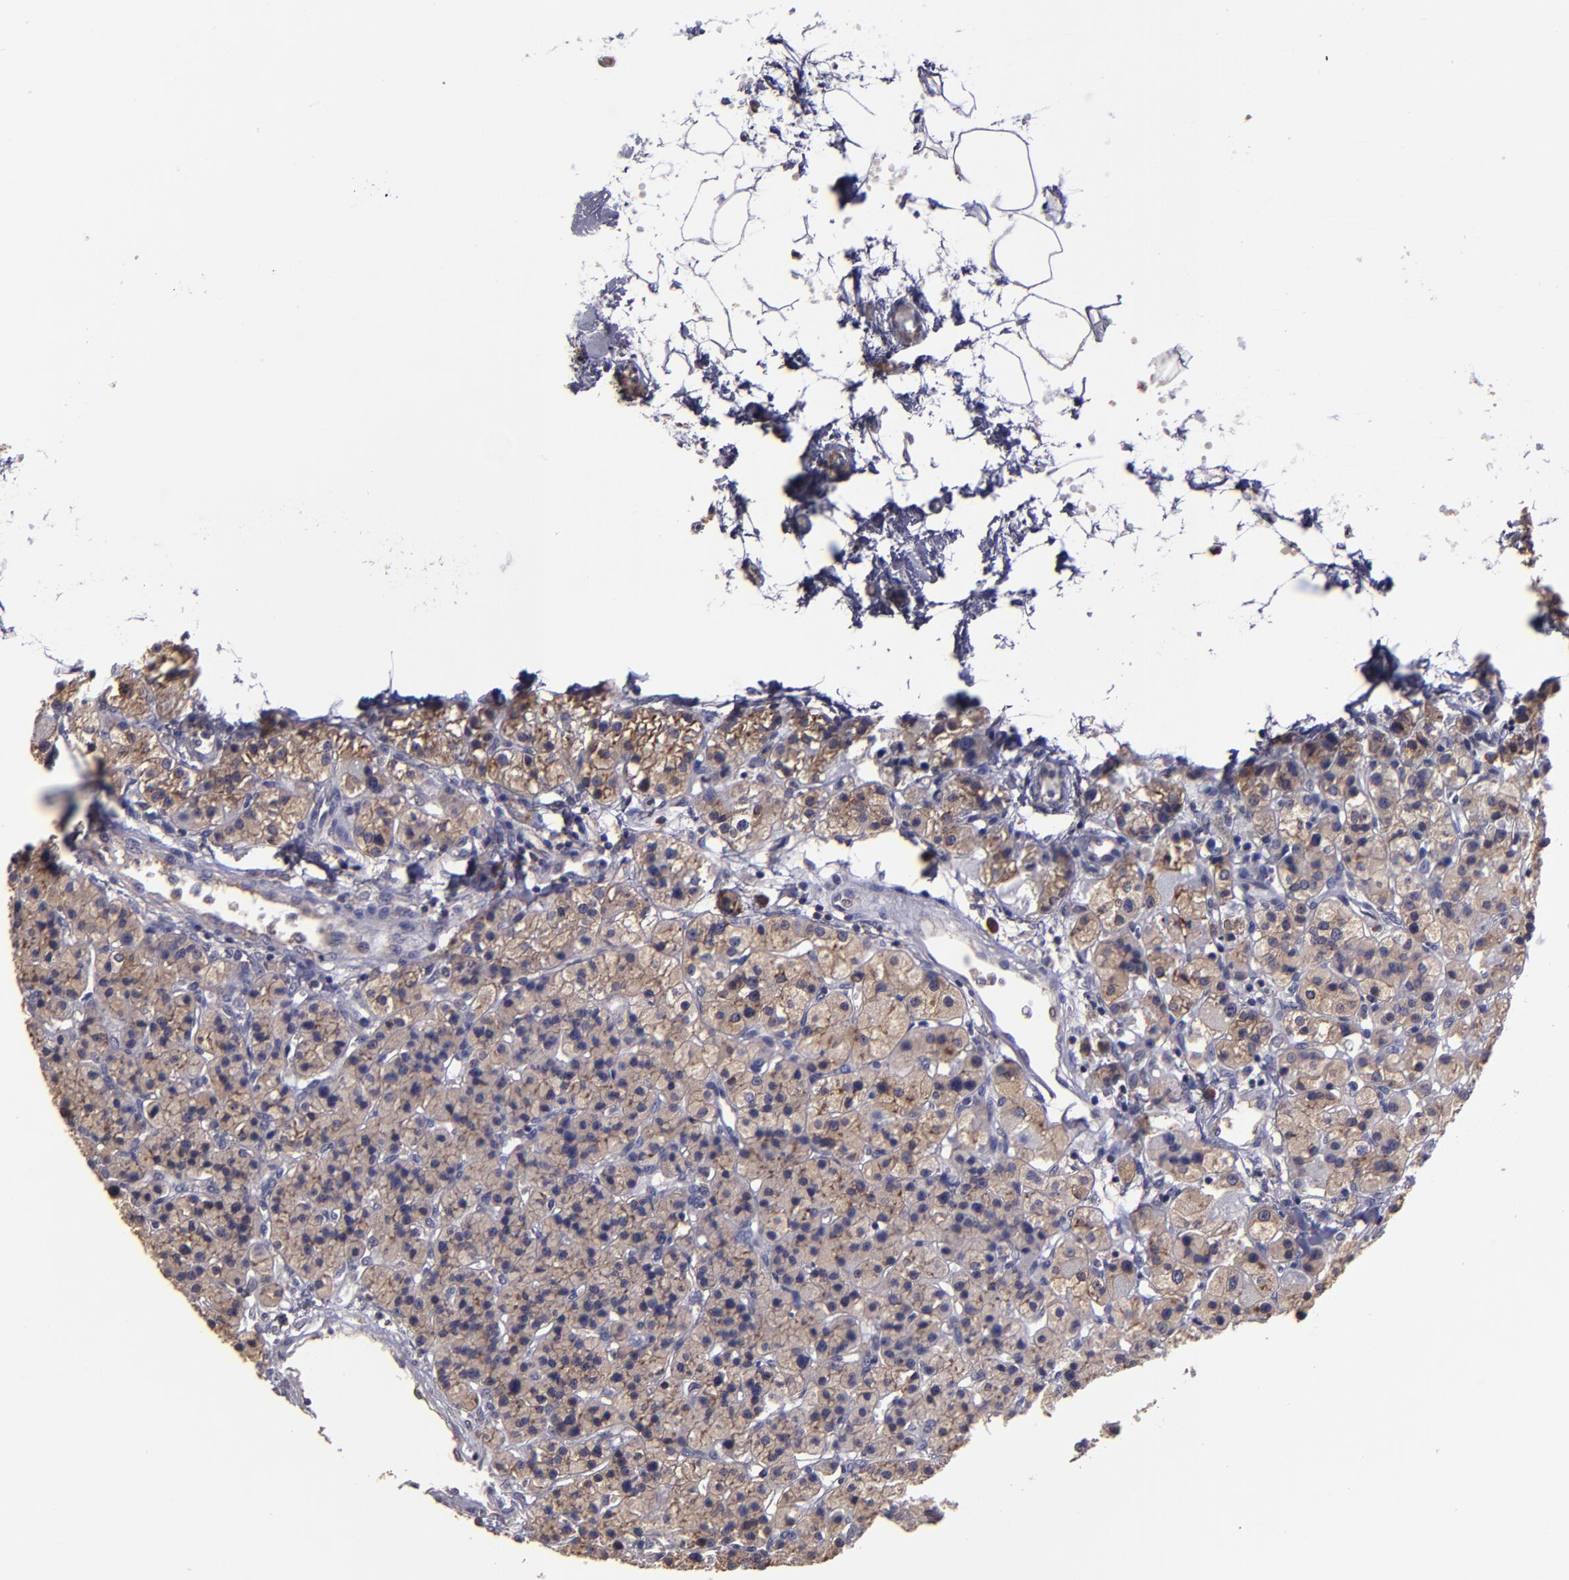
{"staining": {"intensity": "moderate", "quantity": "25%-75%", "location": "cytoplasmic/membranous"}, "tissue": "parathyroid gland", "cell_type": "Glandular cells", "image_type": "normal", "snomed": [{"axis": "morphology", "description": "Normal tissue, NOS"}, {"axis": "topography", "description": "Parathyroid gland"}], "caption": "Immunohistochemical staining of normal human parathyroid gland demonstrates moderate cytoplasmic/membranous protein staining in about 25%-75% of glandular cells. Immunohistochemistry stains the protein in brown and the nuclei are stained blue.", "gene": "CARS1", "patient": {"sex": "female", "age": 58}}